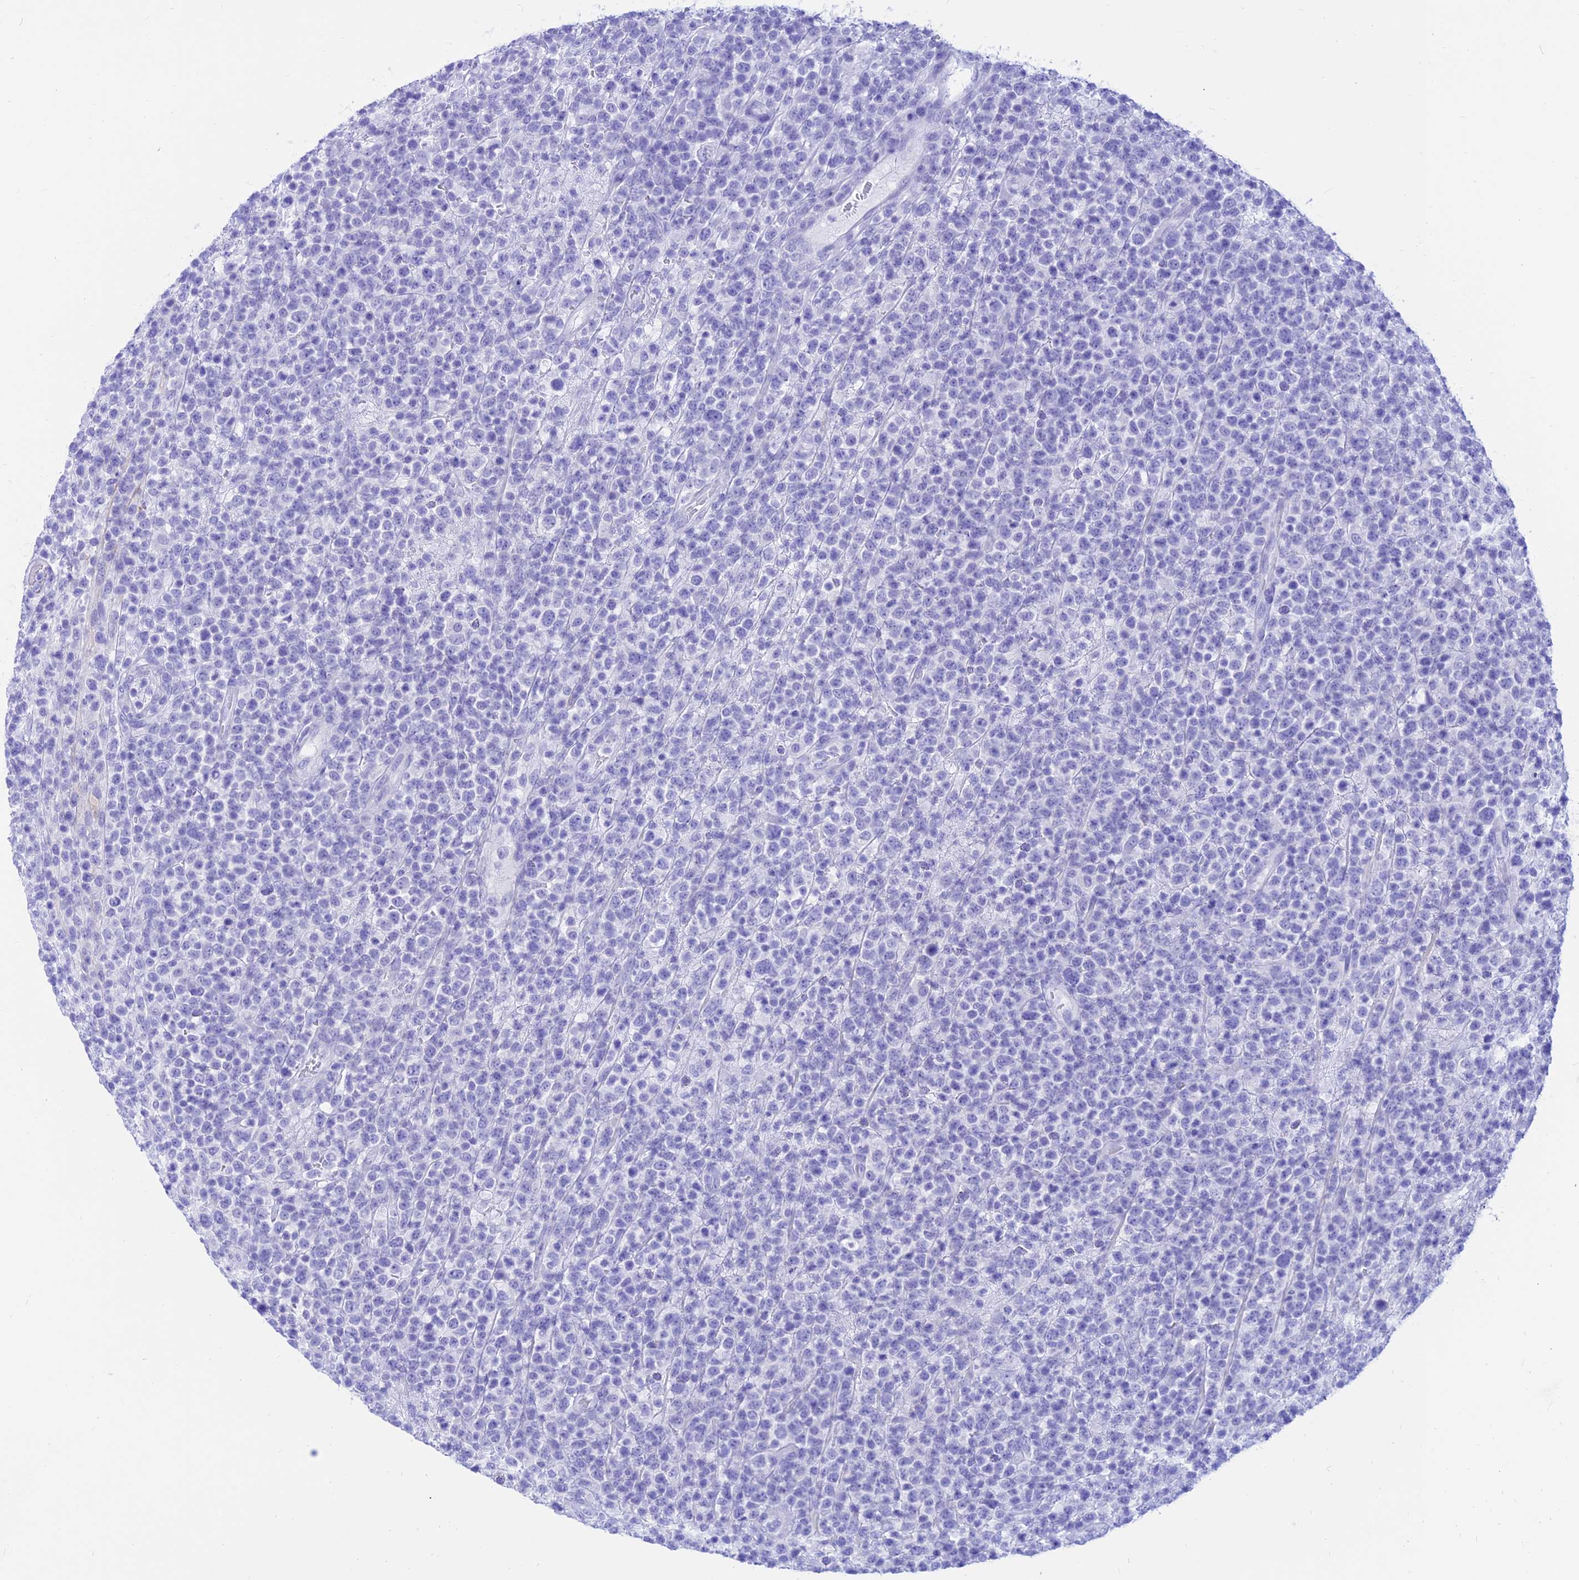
{"staining": {"intensity": "negative", "quantity": "none", "location": "none"}, "tissue": "lymphoma", "cell_type": "Tumor cells", "image_type": "cancer", "snomed": [{"axis": "morphology", "description": "Malignant lymphoma, non-Hodgkin's type, High grade"}, {"axis": "topography", "description": "Colon"}], "caption": "Immunohistochemistry image of neoplastic tissue: human high-grade malignant lymphoma, non-Hodgkin's type stained with DAB (3,3'-diaminobenzidine) displays no significant protein positivity in tumor cells.", "gene": "PRNP", "patient": {"sex": "female", "age": 53}}